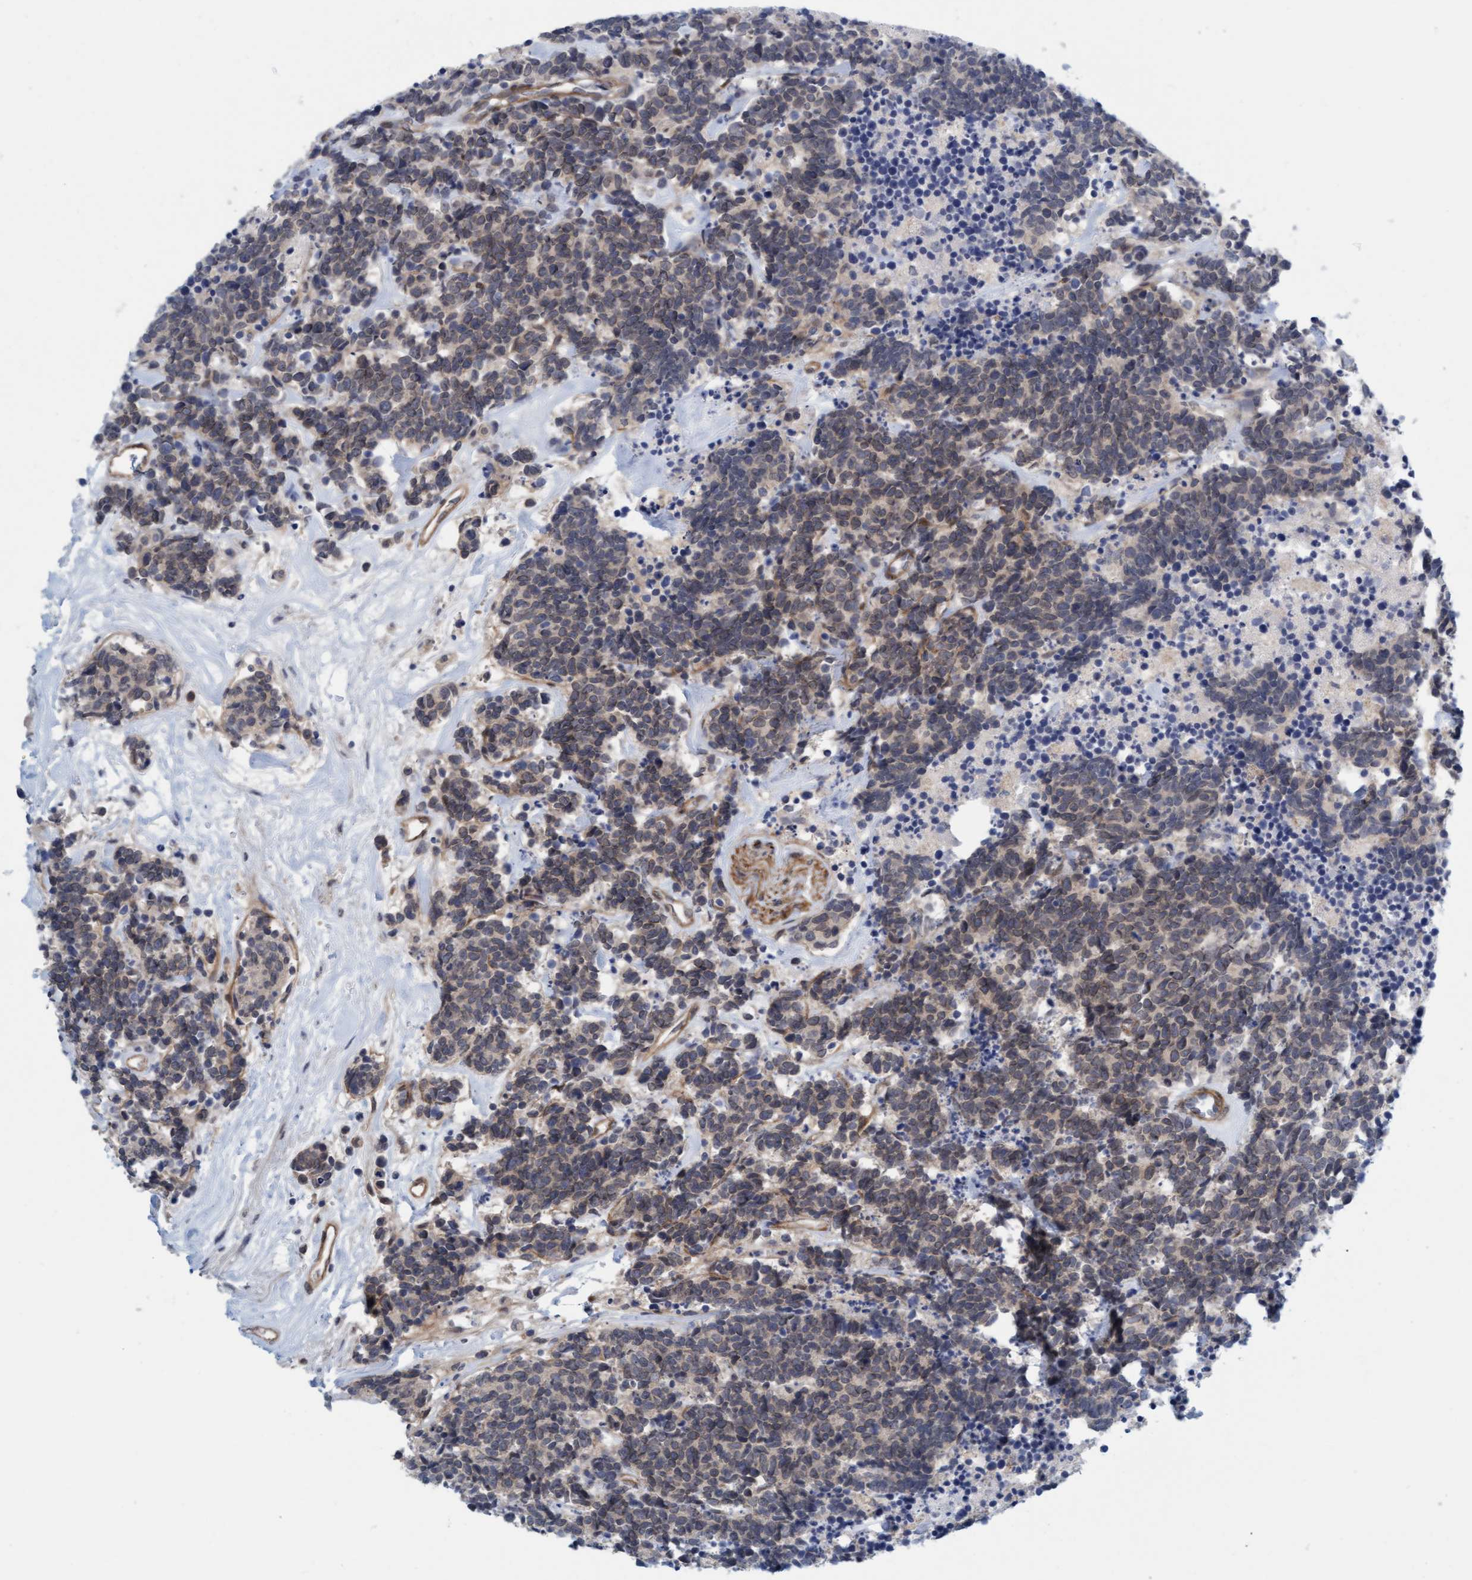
{"staining": {"intensity": "weak", "quantity": ">75%", "location": "cytoplasmic/membranous"}, "tissue": "carcinoid", "cell_type": "Tumor cells", "image_type": "cancer", "snomed": [{"axis": "morphology", "description": "Carcinoma, NOS"}, {"axis": "morphology", "description": "Carcinoid, malignant, NOS"}, {"axis": "topography", "description": "Urinary bladder"}], "caption": "Immunohistochemical staining of human carcinoid demonstrates low levels of weak cytoplasmic/membranous protein staining in about >75% of tumor cells. Immunohistochemistry stains the protein of interest in brown and the nuclei are stained blue.", "gene": "TSTD2", "patient": {"sex": "male", "age": 57}}